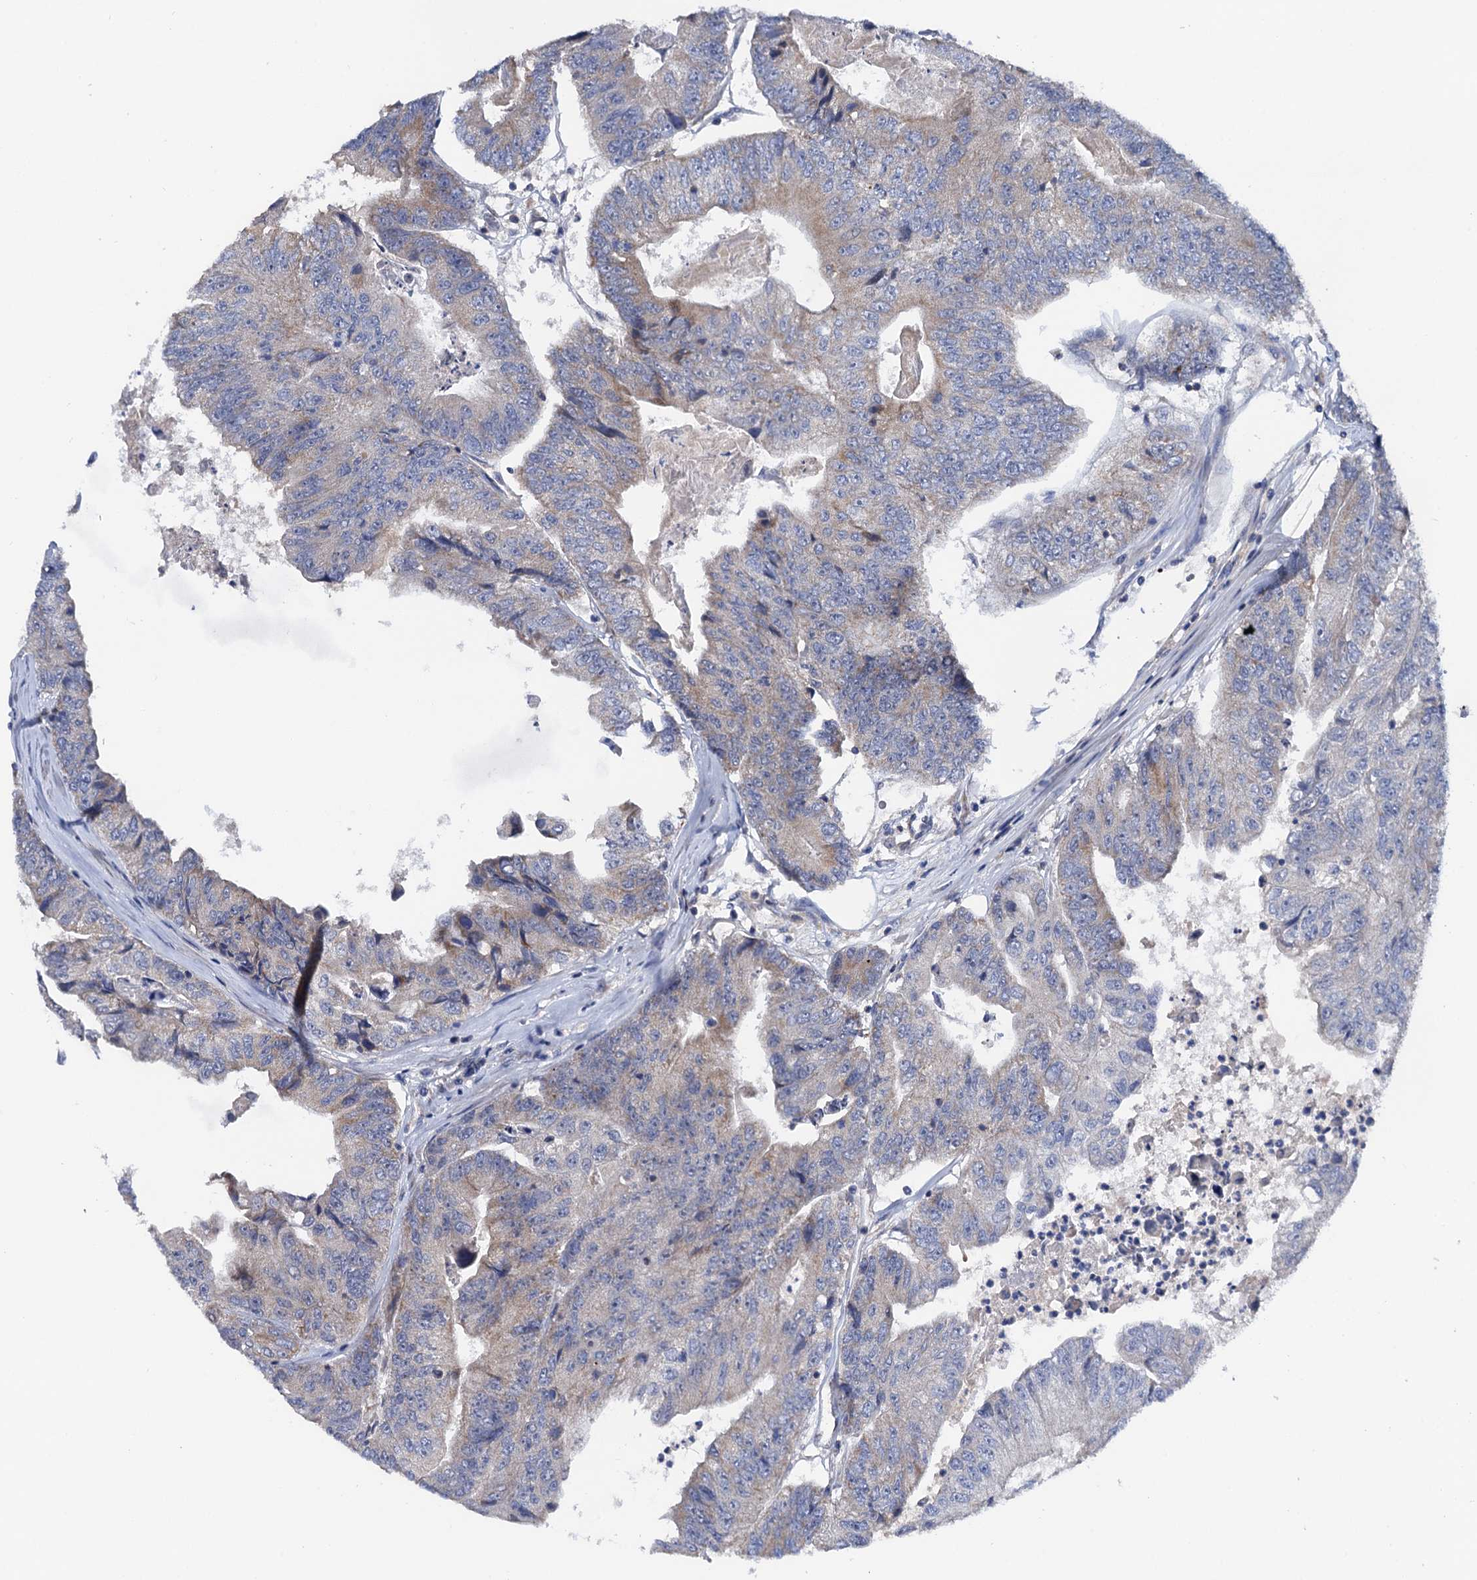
{"staining": {"intensity": "weak", "quantity": "<25%", "location": "cytoplasmic/membranous"}, "tissue": "colorectal cancer", "cell_type": "Tumor cells", "image_type": "cancer", "snomed": [{"axis": "morphology", "description": "Adenocarcinoma, NOS"}, {"axis": "topography", "description": "Colon"}], "caption": "Image shows no protein staining in tumor cells of adenocarcinoma (colorectal) tissue.", "gene": "MRPL48", "patient": {"sex": "female", "age": 67}}